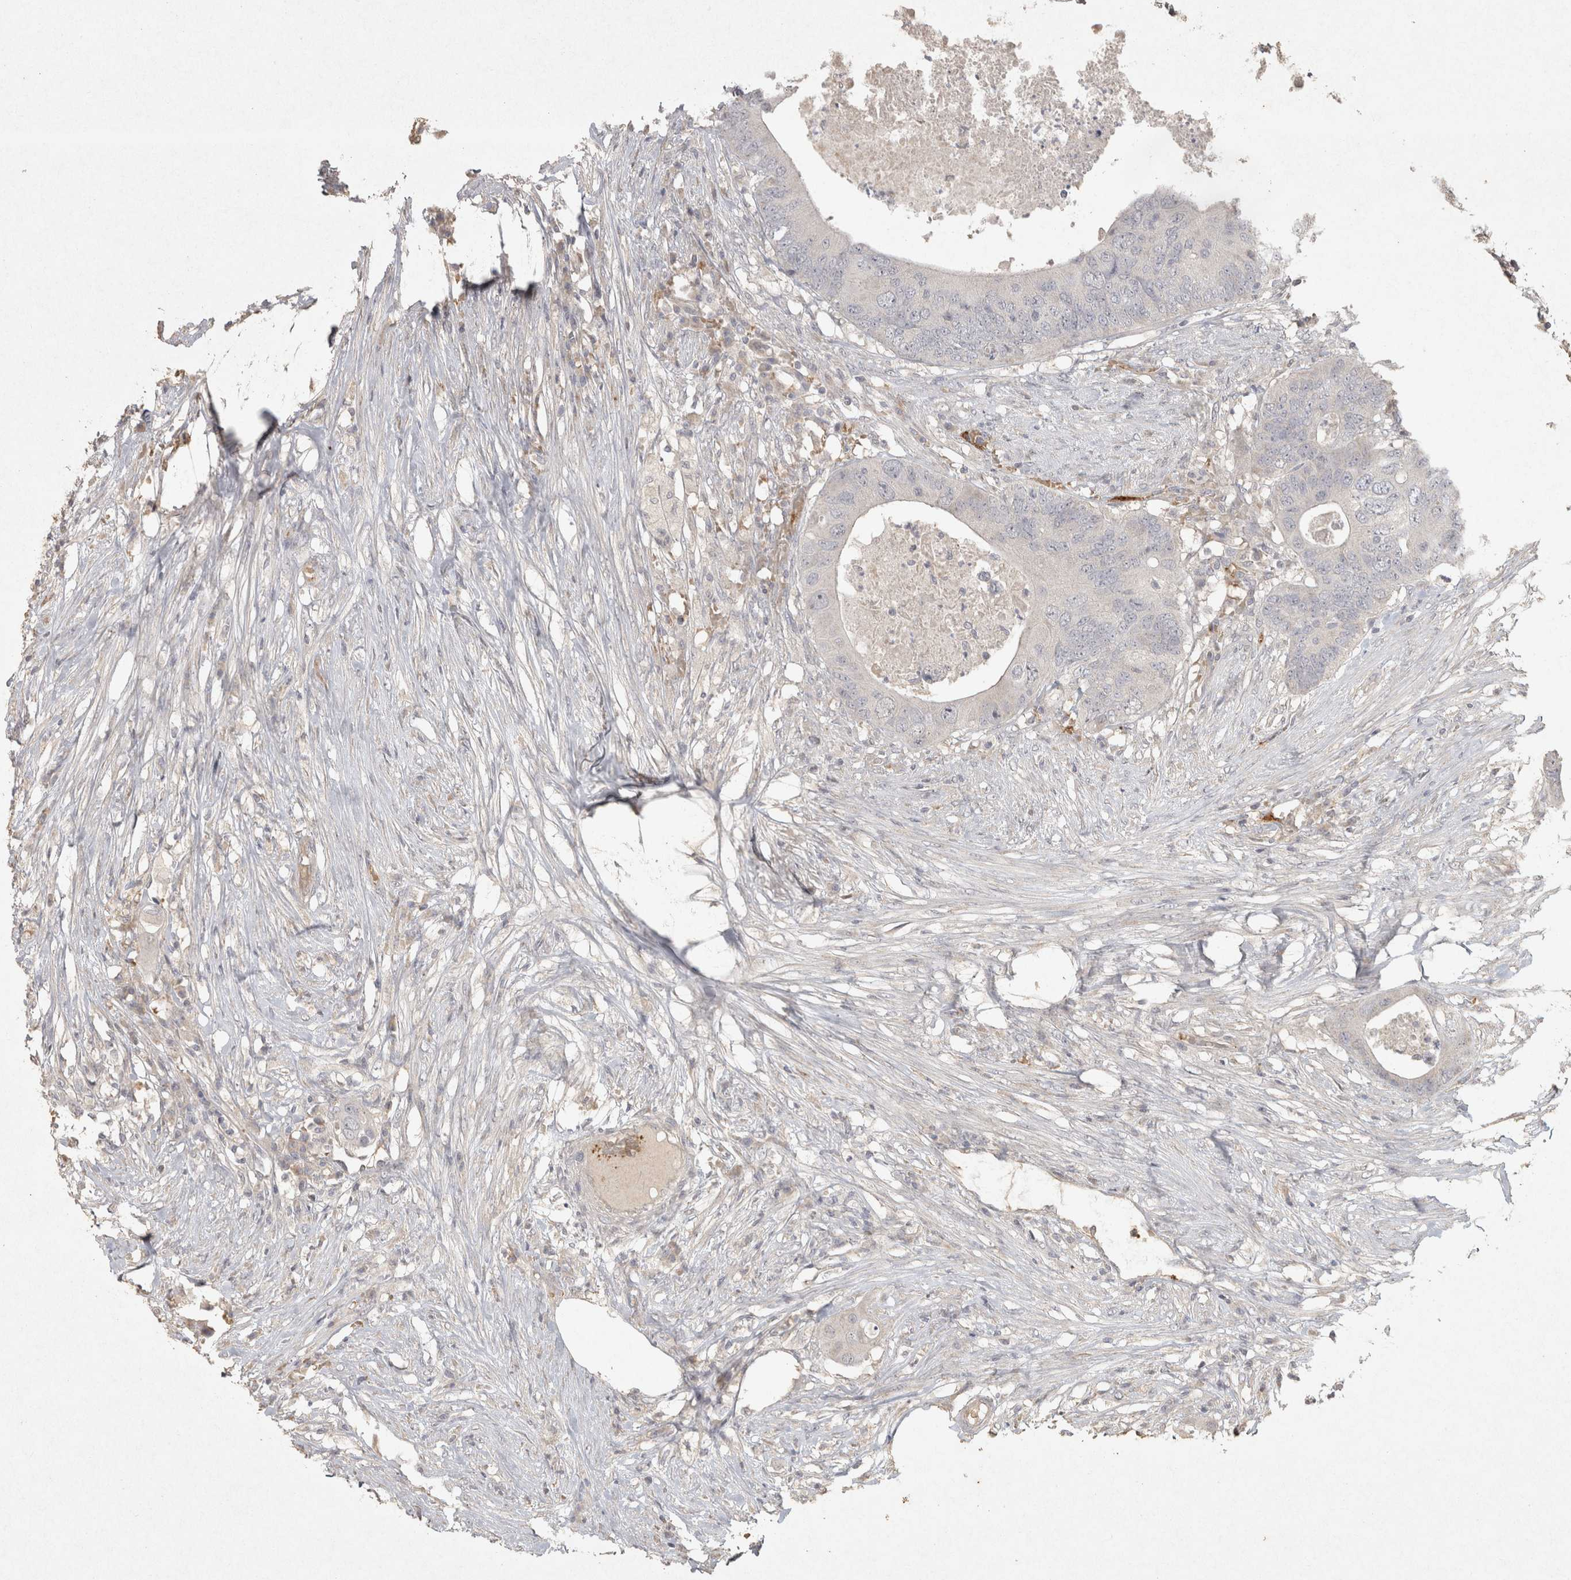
{"staining": {"intensity": "negative", "quantity": "none", "location": "none"}, "tissue": "colorectal cancer", "cell_type": "Tumor cells", "image_type": "cancer", "snomed": [{"axis": "morphology", "description": "Adenocarcinoma, NOS"}, {"axis": "topography", "description": "Colon"}], "caption": "Tumor cells show no significant protein expression in adenocarcinoma (colorectal).", "gene": "OSTN", "patient": {"sex": "male", "age": 71}}